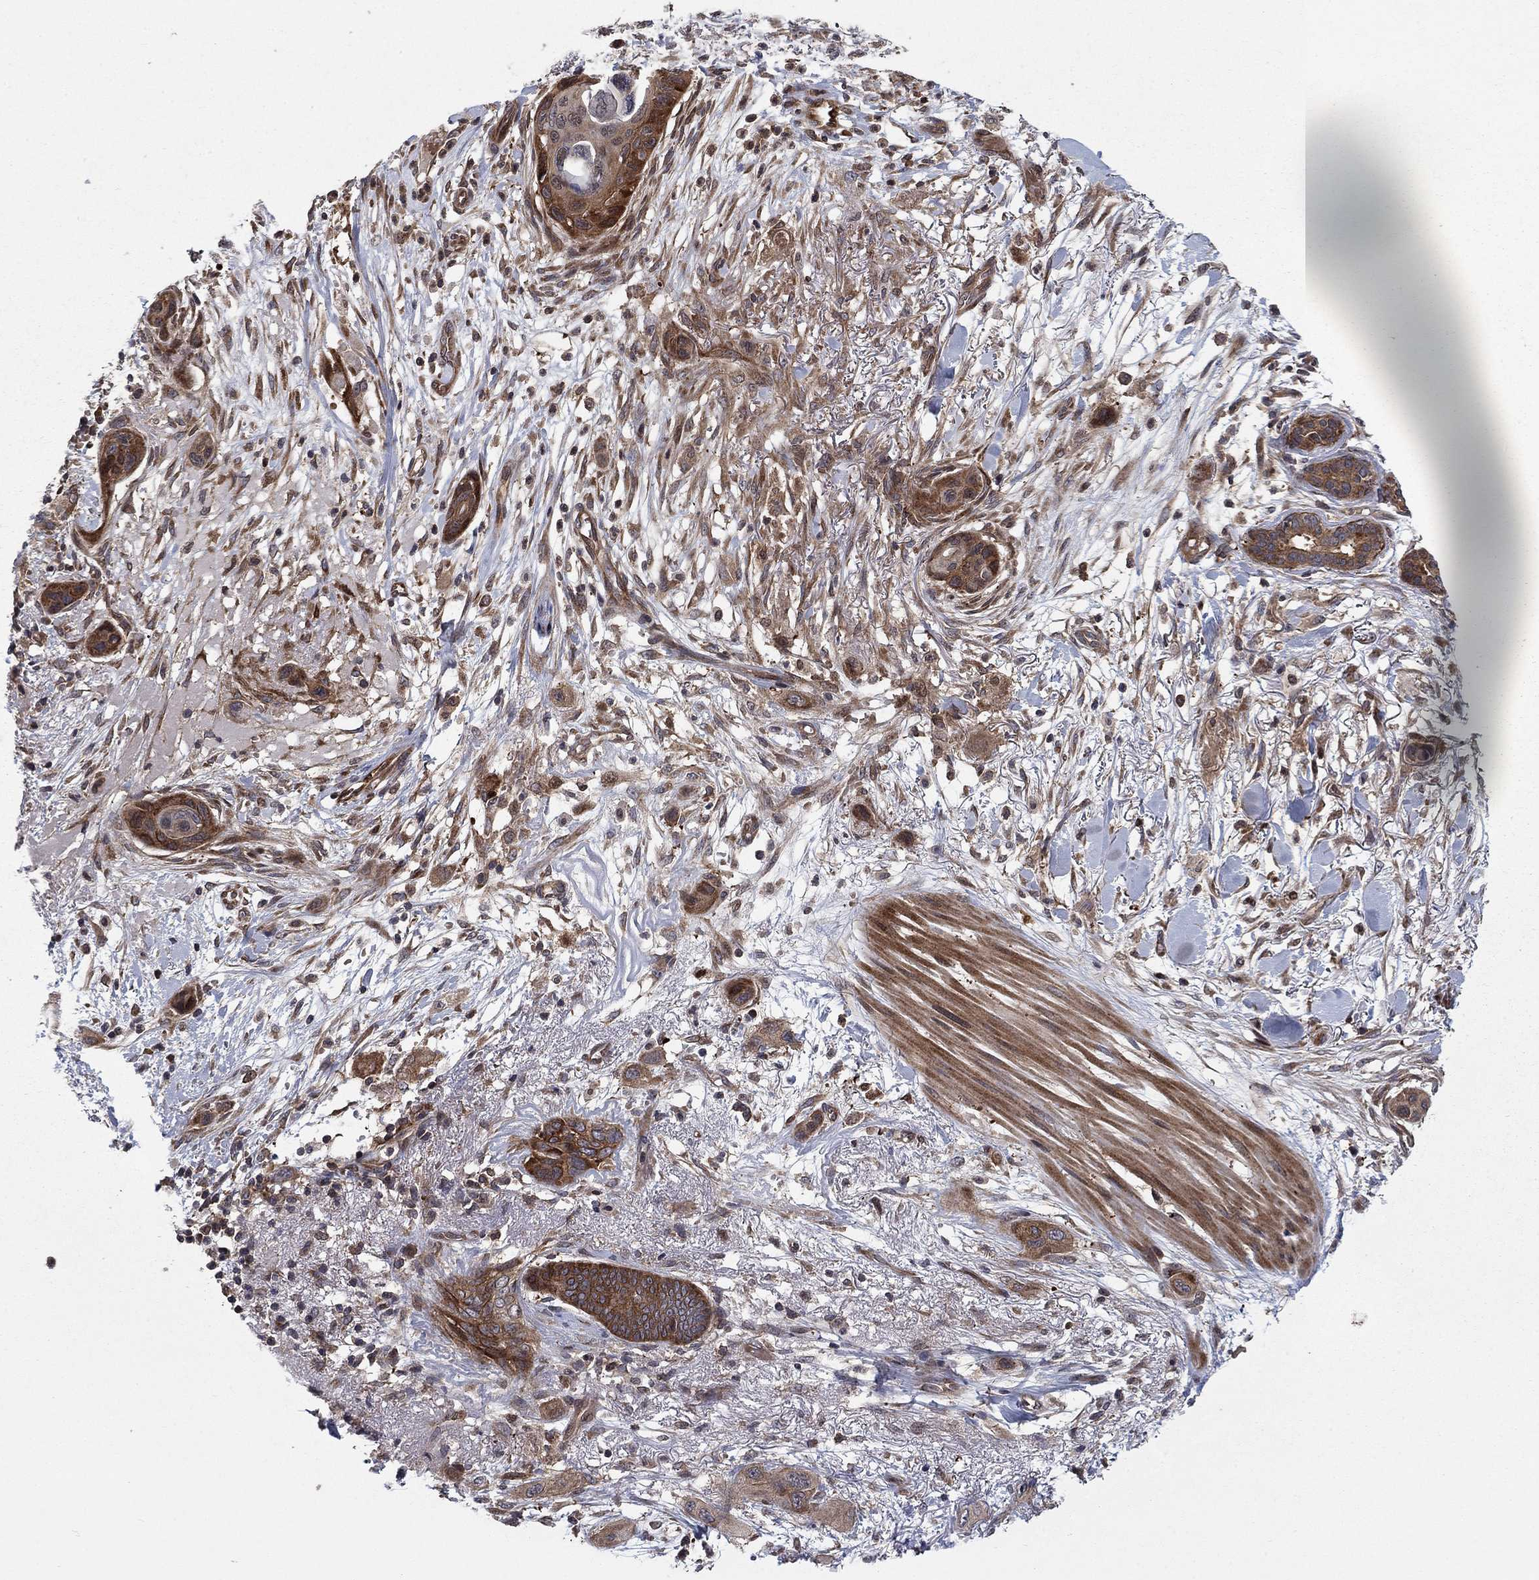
{"staining": {"intensity": "strong", "quantity": "25%-75%", "location": "cytoplasmic/membranous"}, "tissue": "skin cancer", "cell_type": "Tumor cells", "image_type": "cancer", "snomed": [{"axis": "morphology", "description": "Squamous cell carcinoma, NOS"}, {"axis": "topography", "description": "Skin"}], "caption": "High-magnification brightfield microscopy of skin squamous cell carcinoma stained with DAB (3,3'-diaminobenzidine) (brown) and counterstained with hematoxylin (blue). tumor cells exhibit strong cytoplasmic/membranous staining is seen in about25%-75% of cells. (DAB (3,3'-diaminobenzidine) IHC with brightfield microscopy, high magnification).", "gene": "HDAC4", "patient": {"sex": "male", "age": 79}}